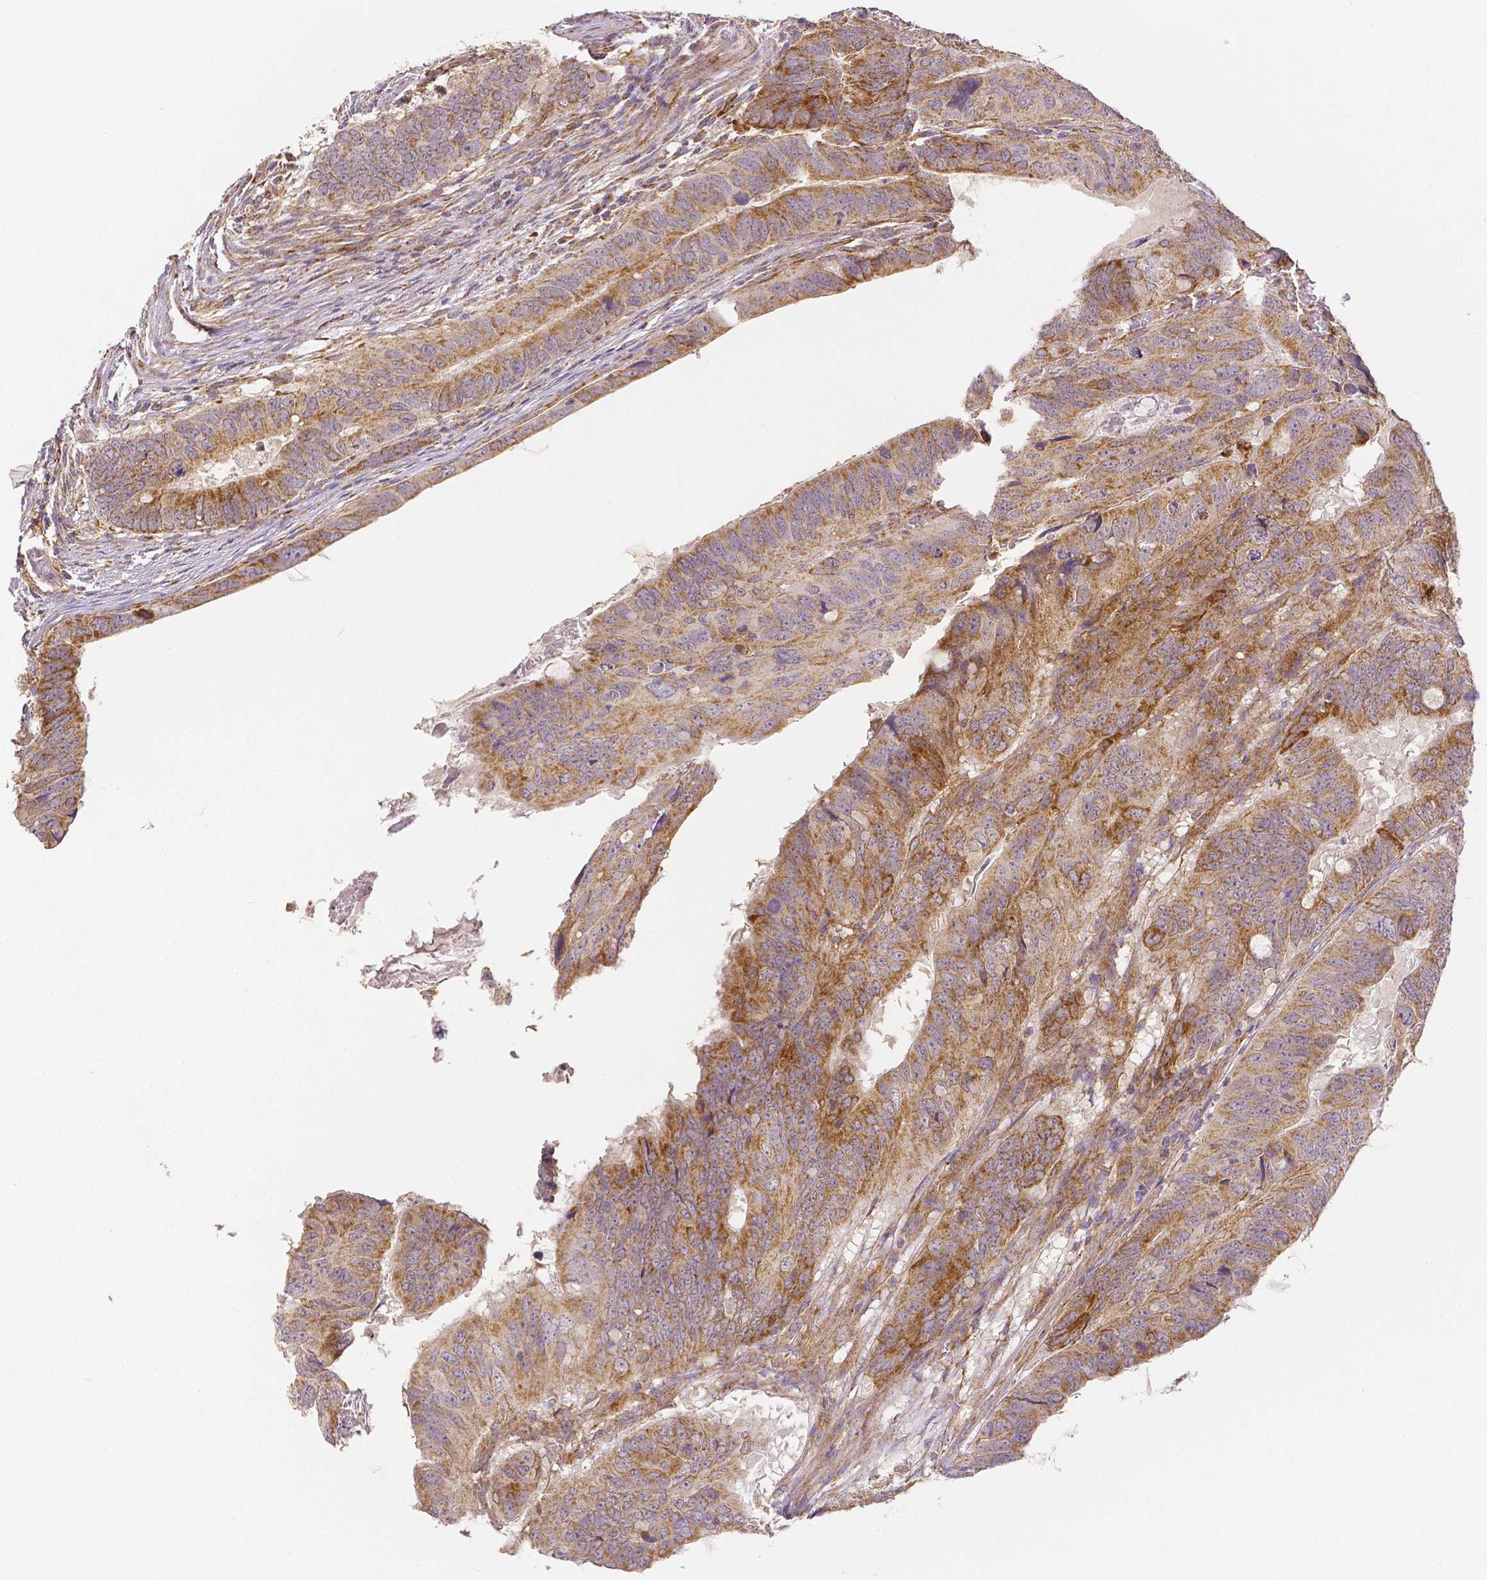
{"staining": {"intensity": "moderate", "quantity": ">75%", "location": "cytoplasmic/membranous"}, "tissue": "colorectal cancer", "cell_type": "Tumor cells", "image_type": "cancer", "snomed": [{"axis": "morphology", "description": "Adenocarcinoma, NOS"}, {"axis": "topography", "description": "Colon"}], "caption": "Colorectal adenocarcinoma stained for a protein (brown) displays moderate cytoplasmic/membranous positive positivity in about >75% of tumor cells.", "gene": "RHOT1", "patient": {"sex": "male", "age": 79}}